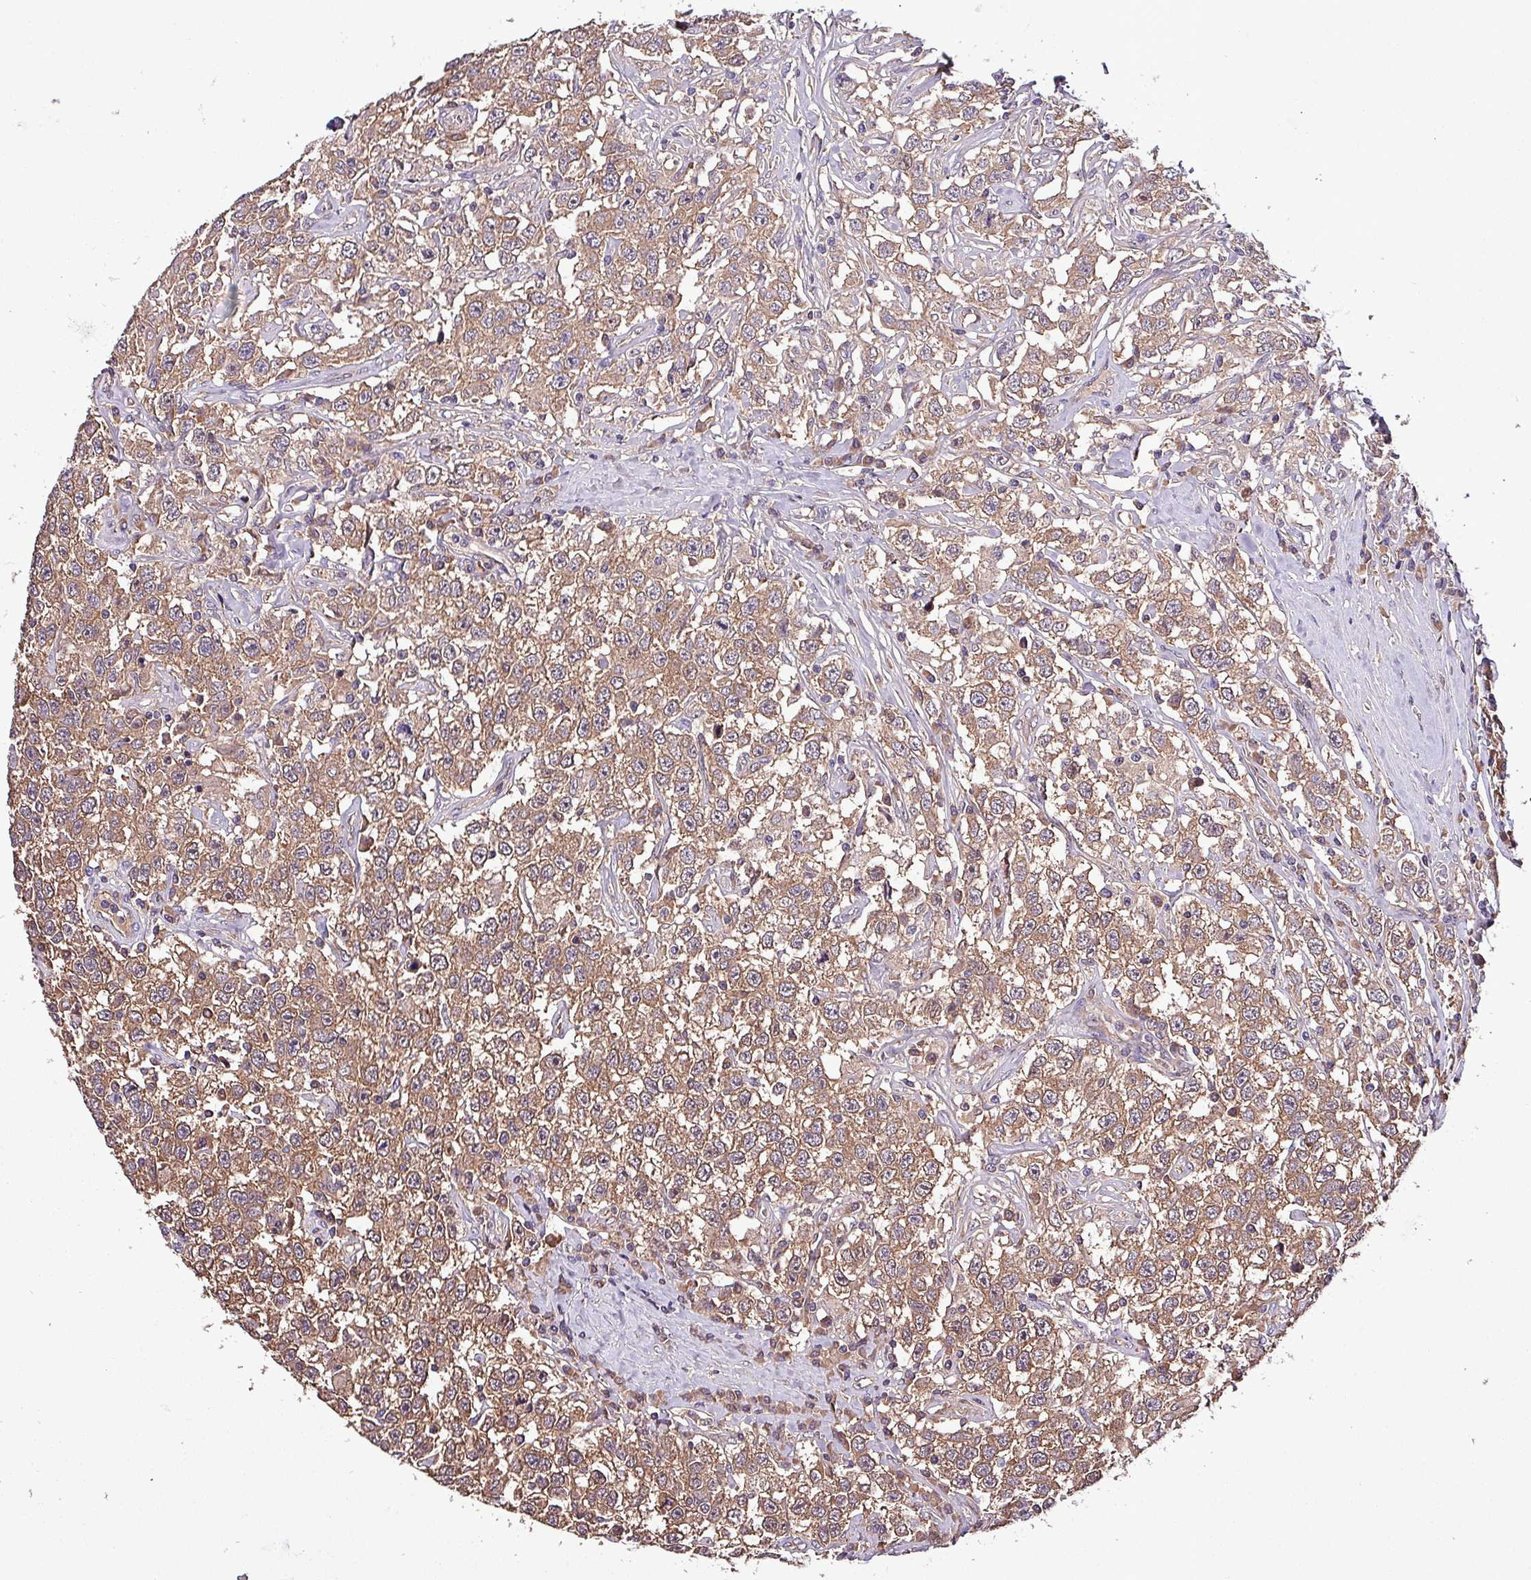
{"staining": {"intensity": "moderate", "quantity": ">75%", "location": "cytoplasmic/membranous"}, "tissue": "testis cancer", "cell_type": "Tumor cells", "image_type": "cancer", "snomed": [{"axis": "morphology", "description": "Seminoma, NOS"}, {"axis": "topography", "description": "Testis"}], "caption": "About >75% of tumor cells in human testis cancer (seminoma) demonstrate moderate cytoplasmic/membranous protein positivity as visualized by brown immunohistochemical staining.", "gene": "PAFAH1B2", "patient": {"sex": "male", "age": 41}}